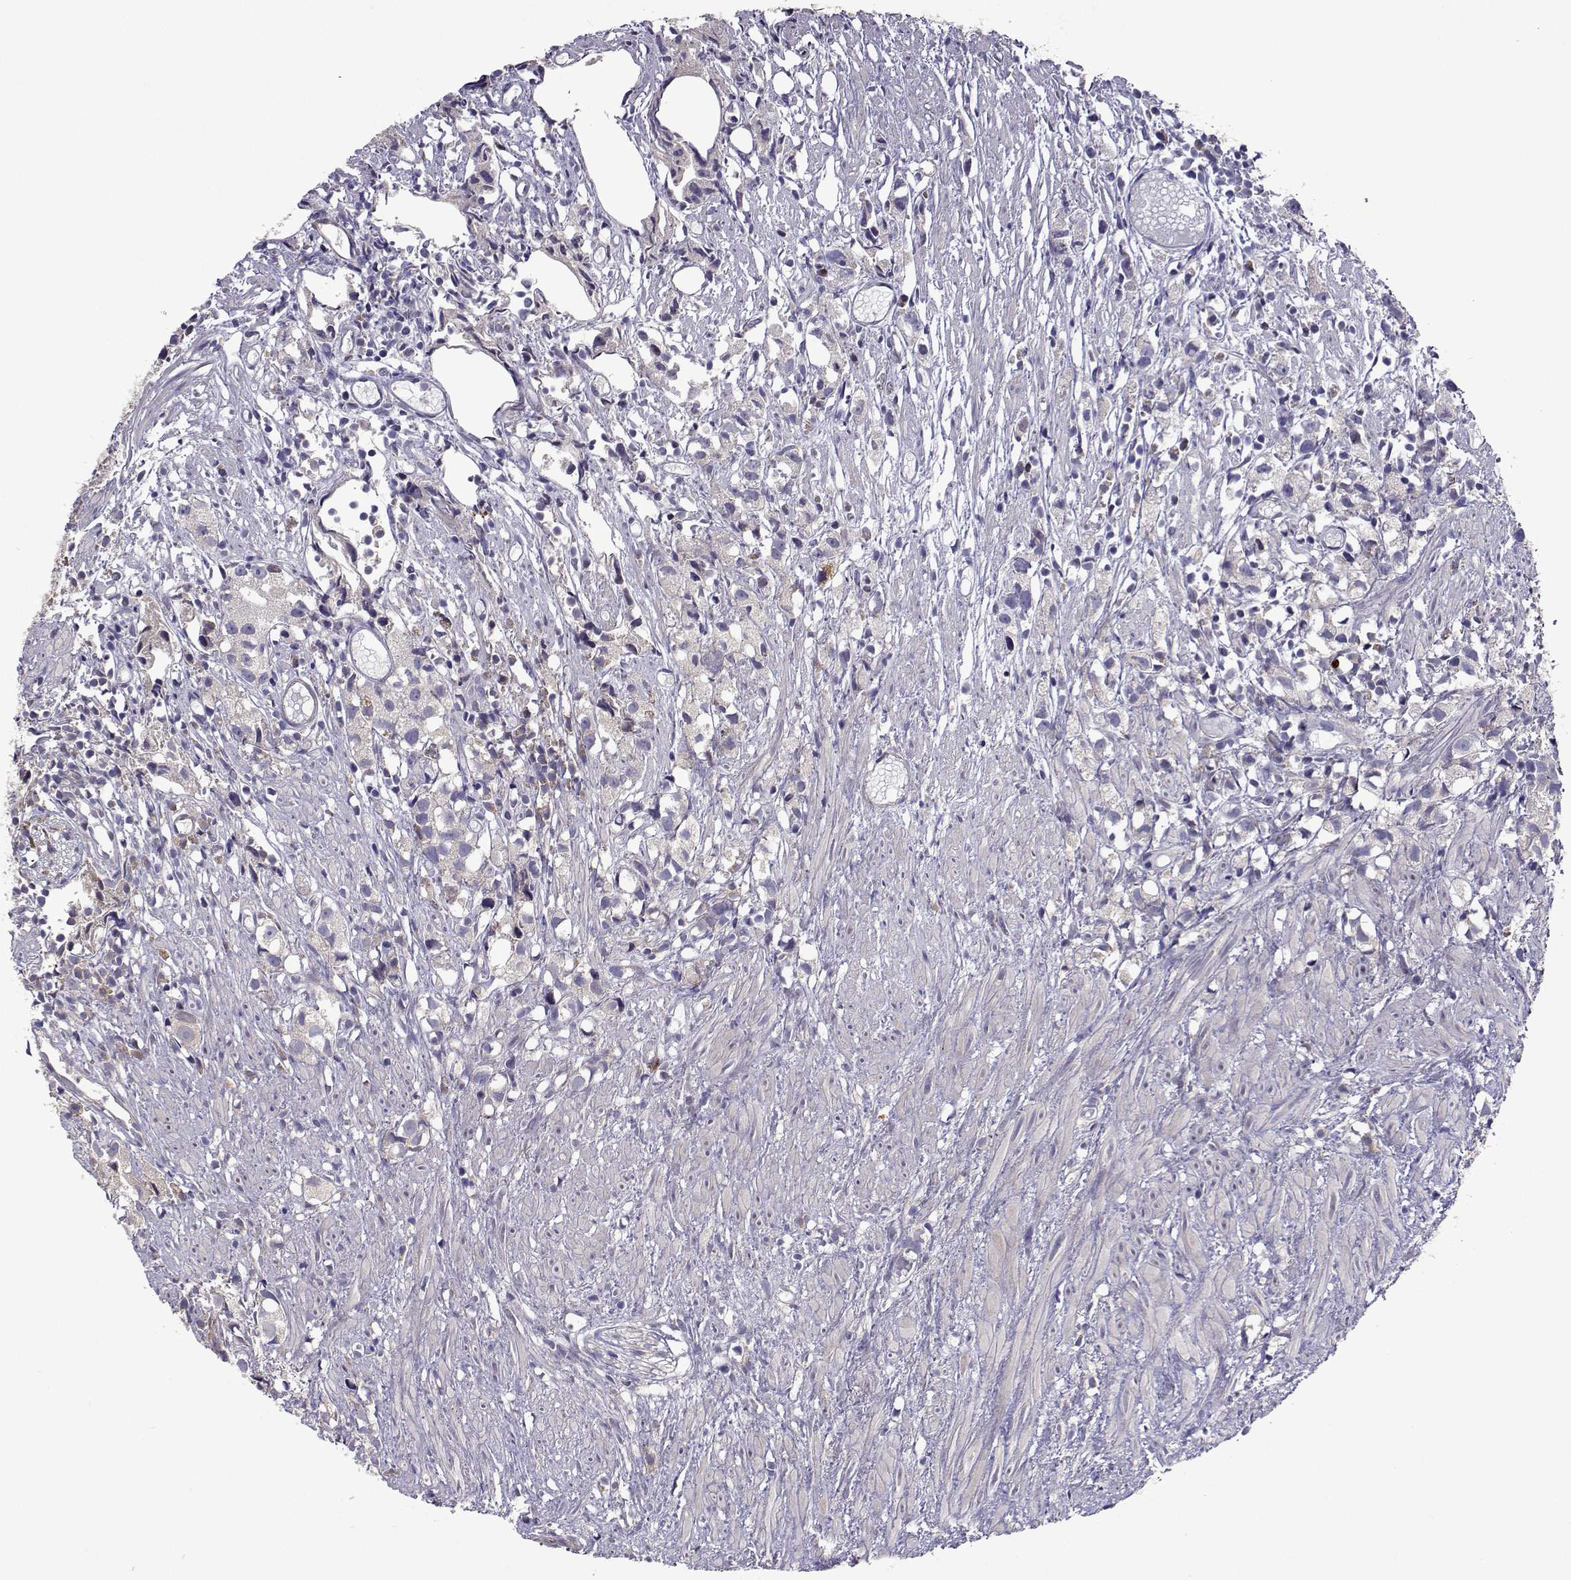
{"staining": {"intensity": "negative", "quantity": "none", "location": "none"}, "tissue": "prostate cancer", "cell_type": "Tumor cells", "image_type": "cancer", "snomed": [{"axis": "morphology", "description": "Adenocarcinoma, High grade"}, {"axis": "topography", "description": "Prostate"}], "caption": "Photomicrograph shows no protein positivity in tumor cells of prostate cancer (high-grade adenocarcinoma) tissue.", "gene": "TARBP2", "patient": {"sex": "male", "age": 68}}